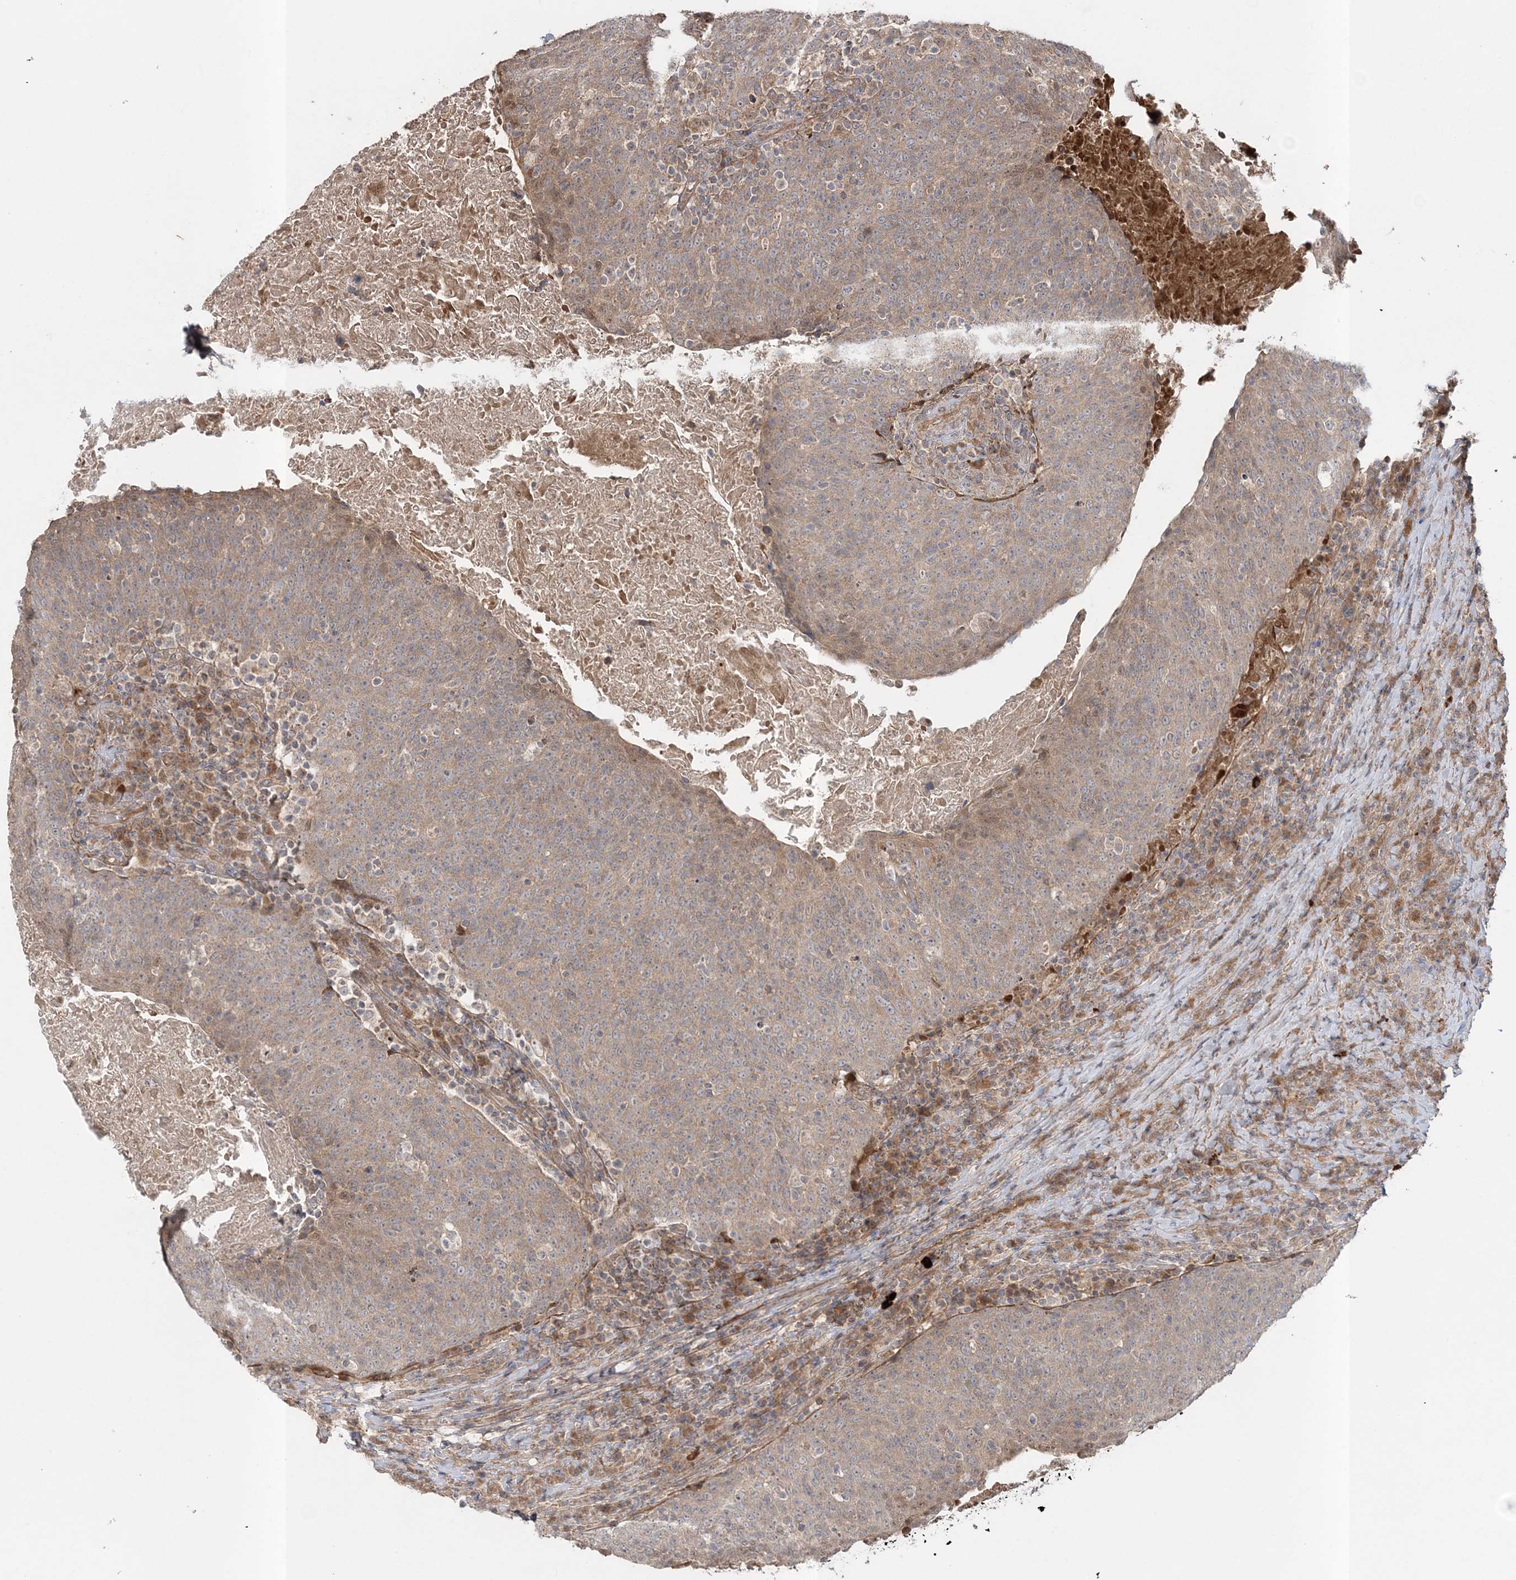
{"staining": {"intensity": "moderate", "quantity": ">75%", "location": "cytoplasmic/membranous"}, "tissue": "head and neck cancer", "cell_type": "Tumor cells", "image_type": "cancer", "snomed": [{"axis": "morphology", "description": "Squamous cell carcinoma, NOS"}, {"axis": "morphology", "description": "Squamous cell carcinoma, metastatic, NOS"}, {"axis": "topography", "description": "Lymph node"}, {"axis": "topography", "description": "Head-Neck"}], "caption": "A brown stain highlights moderate cytoplasmic/membranous expression of a protein in human head and neck cancer tumor cells. Nuclei are stained in blue.", "gene": "MOCS2", "patient": {"sex": "male", "age": 62}}